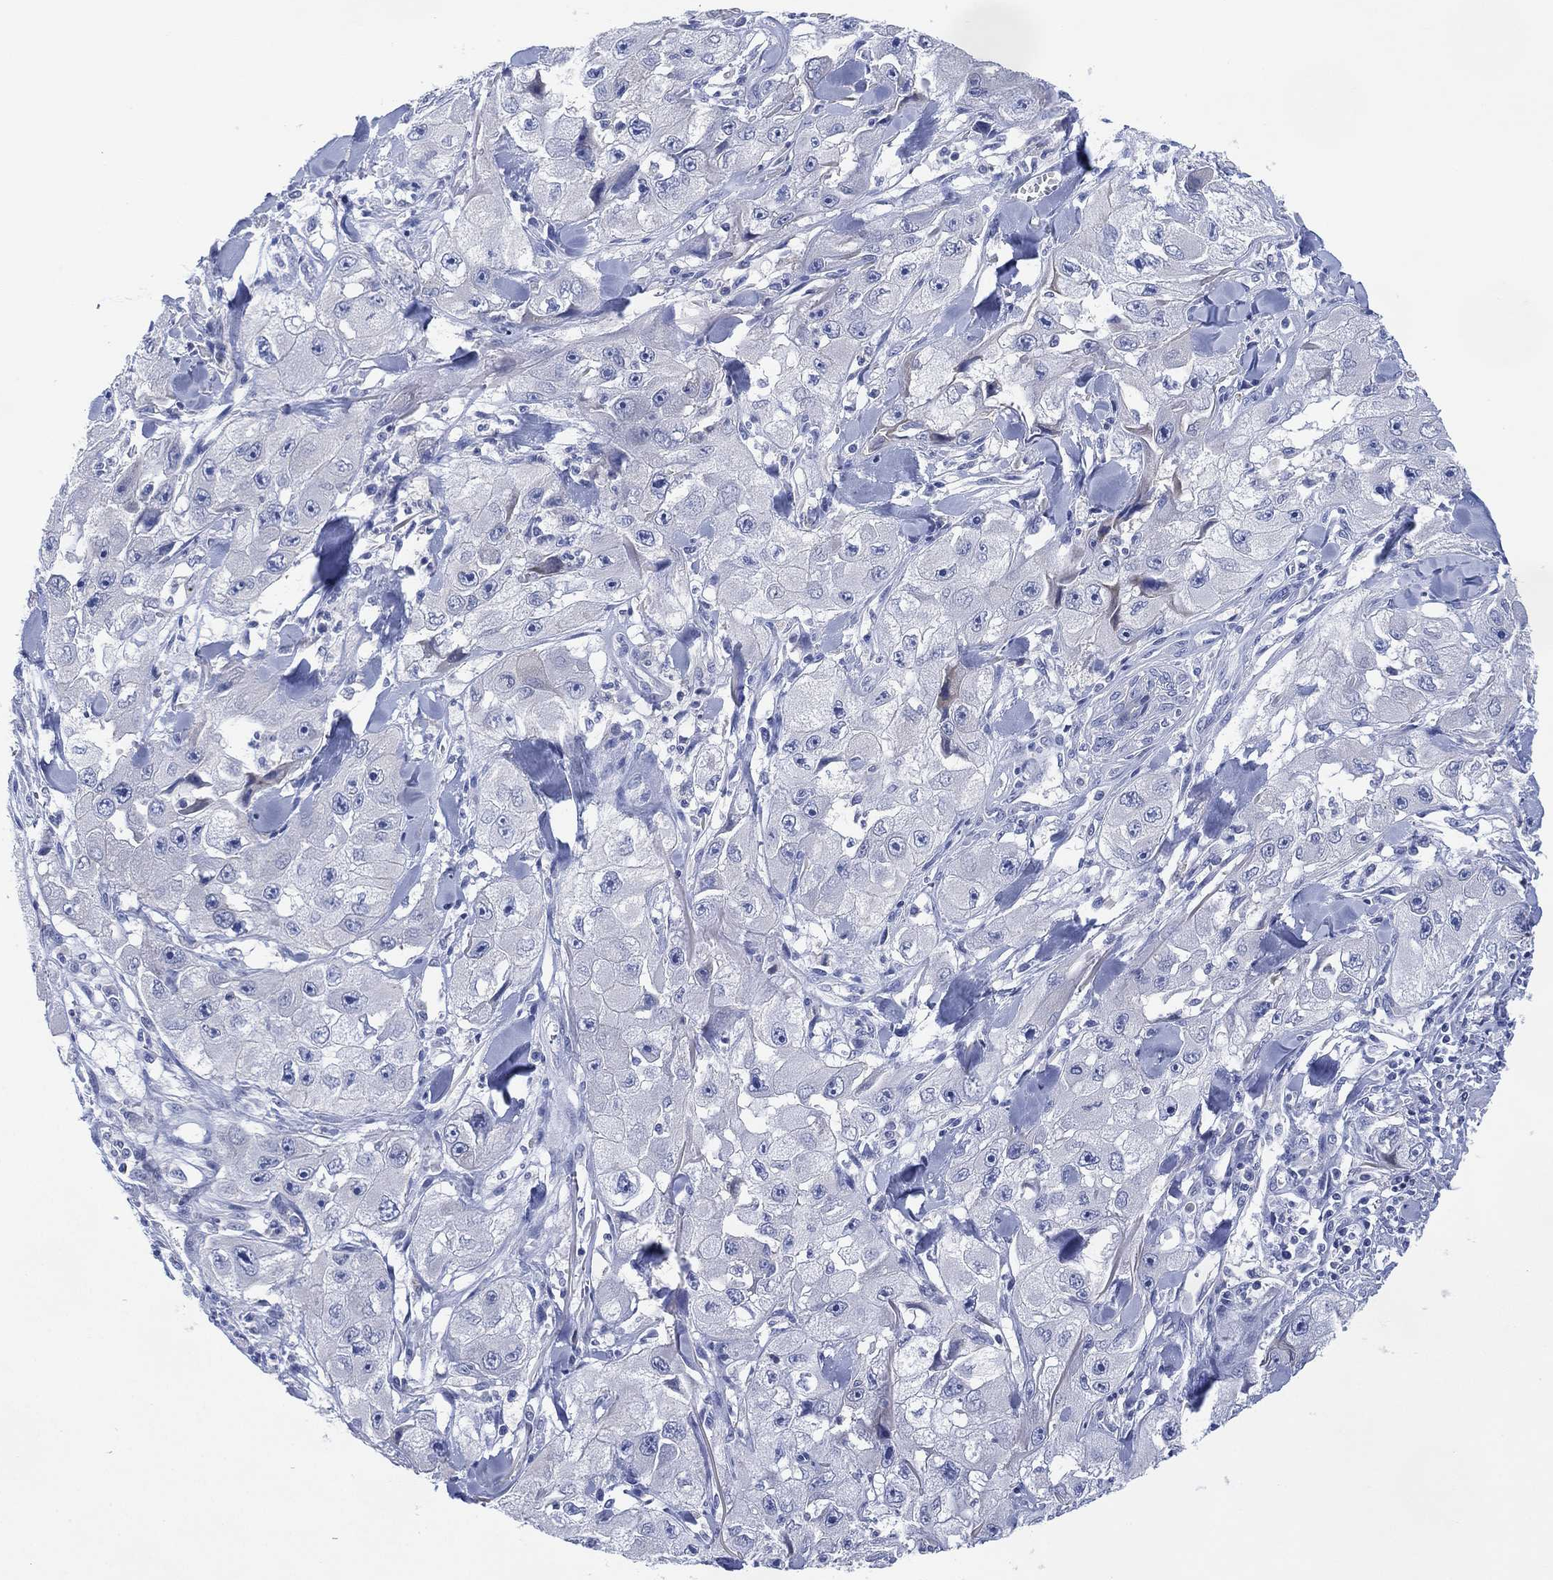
{"staining": {"intensity": "negative", "quantity": "none", "location": "none"}, "tissue": "skin cancer", "cell_type": "Tumor cells", "image_type": "cancer", "snomed": [{"axis": "morphology", "description": "Squamous cell carcinoma, NOS"}, {"axis": "topography", "description": "Skin"}, {"axis": "topography", "description": "Subcutis"}], "caption": "Immunohistochemical staining of human skin cancer displays no significant positivity in tumor cells.", "gene": "CHRNA3", "patient": {"sex": "male", "age": 73}}